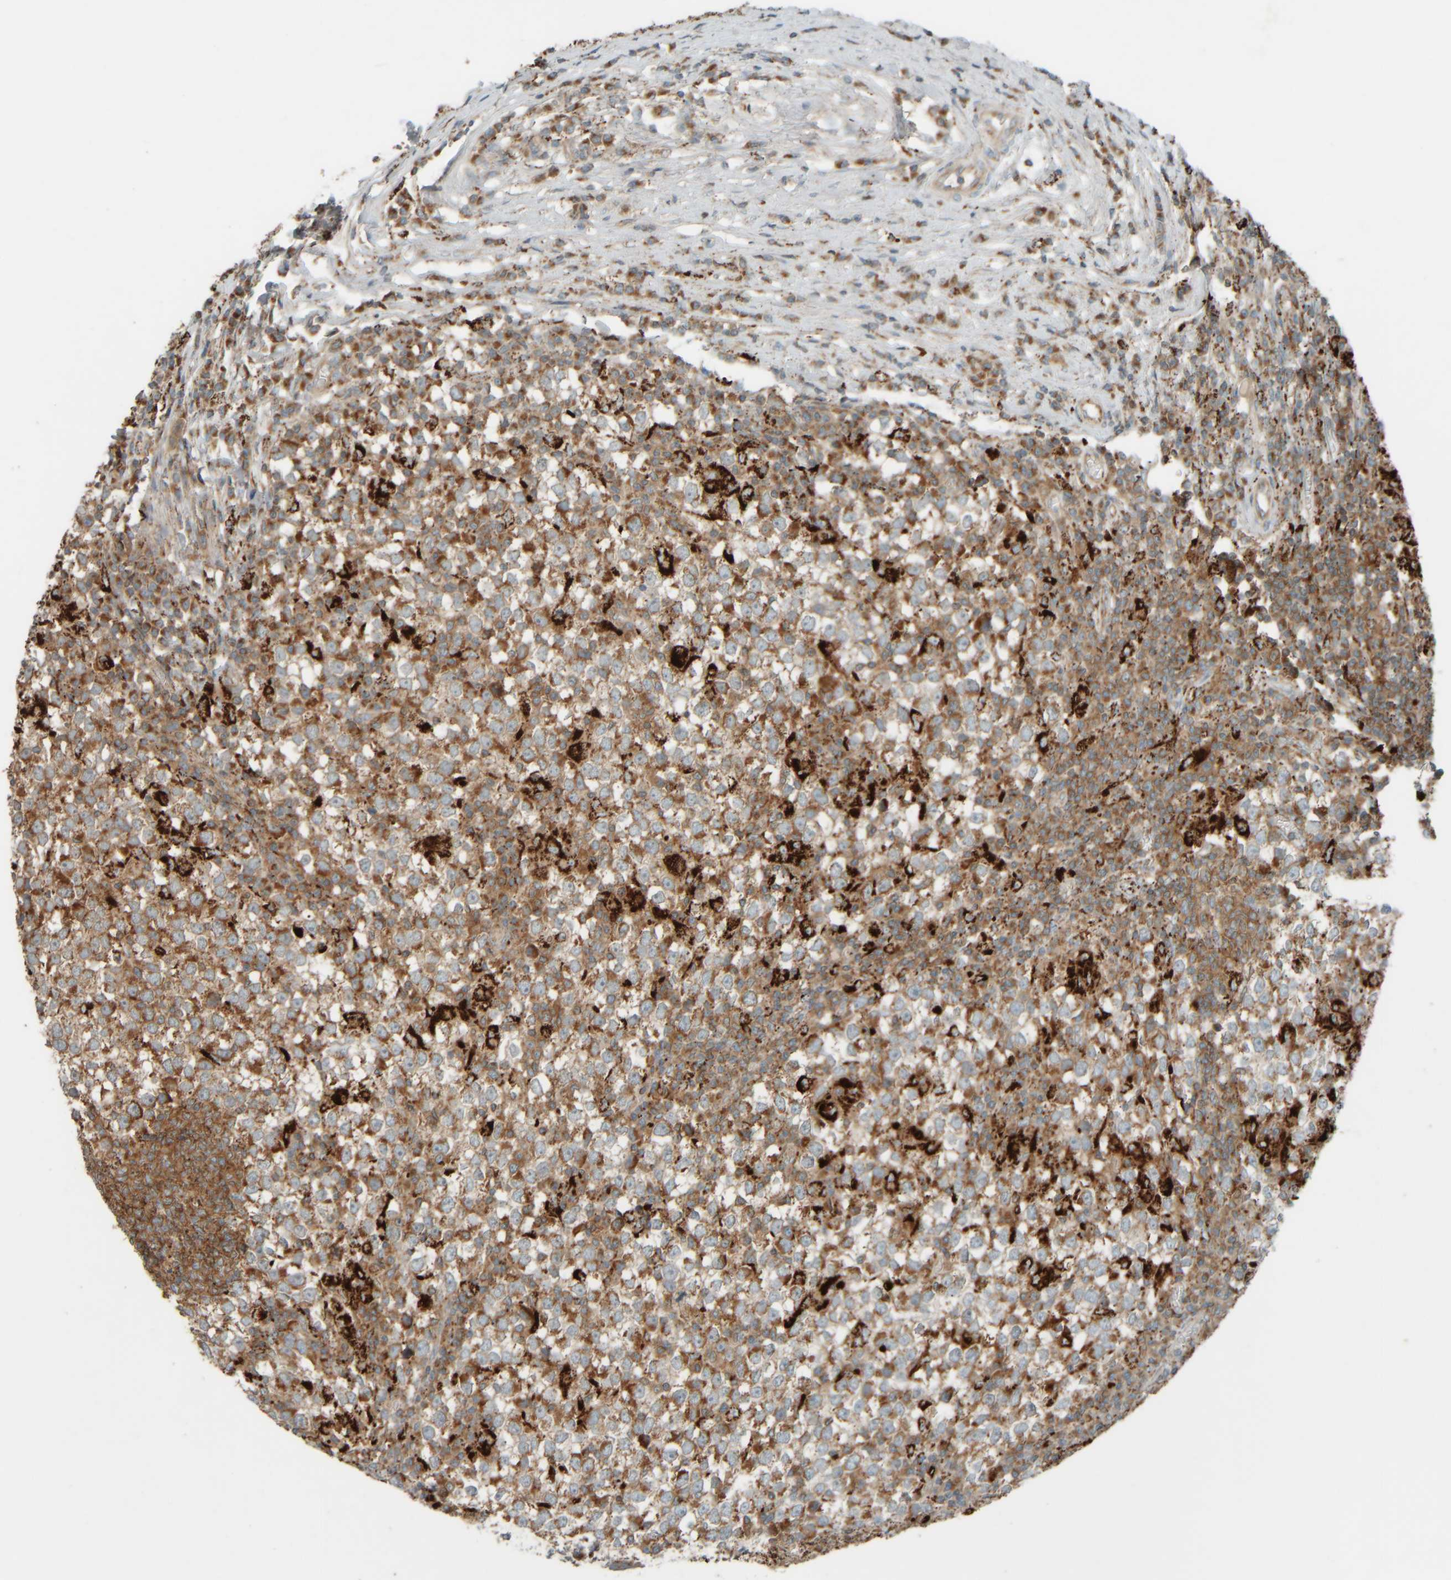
{"staining": {"intensity": "moderate", "quantity": ">75%", "location": "cytoplasmic/membranous"}, "tissue": "testis cancer", "cell_type": "Tumor cells", "image_type": "cancer", "snomed": [{"axis": "morphology", "description": "Seminoma, NOS"}, {"axis": "topography", "description": "Testis"}], "caption": "DAB (3,3'-diaminobenzidine) immunohistochemical staining of testis cancer shows moderate cytoplasmic/membranous protein positivity in approximately >75% of tumor cells.", "gene": "SPAG5", "patient": {"sex": "male", "age": 65}}